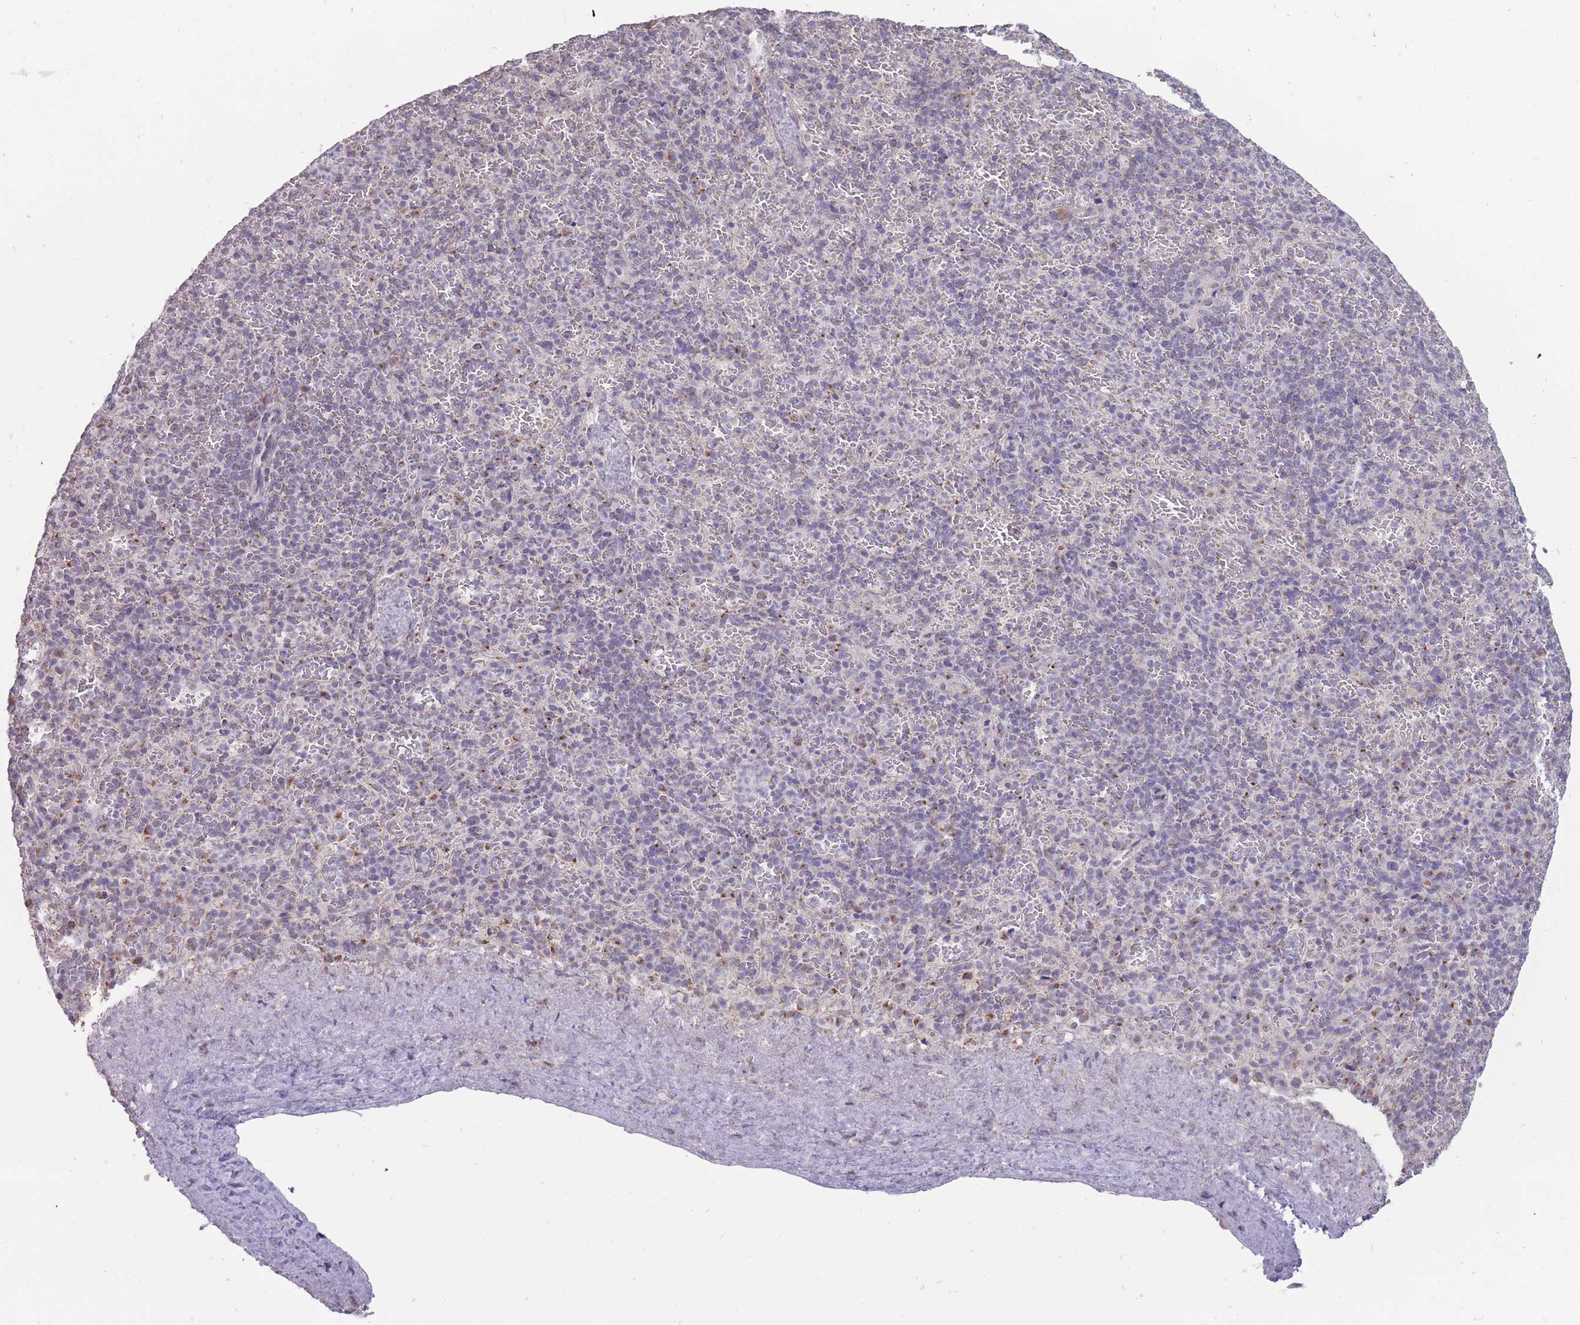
{"staining": {"intensity": "negative", "quantity": "none", "location": "none"}, "tissue": "spleen", "cell_type": "Cells in red pulp", "image_type": "normal", "snomed": [{"axis": "morphology", "description": "Normal tissue, NOS"}, {"axis": "topography", "description": "Spleen"}], "caption": "This is an immunohistochemistry (IHC) micrograph of unremarkable spleen. There is no staining in cells in red pulp.", "gene": "NELL1", "patient": {"sex": "female", "age": 74}}